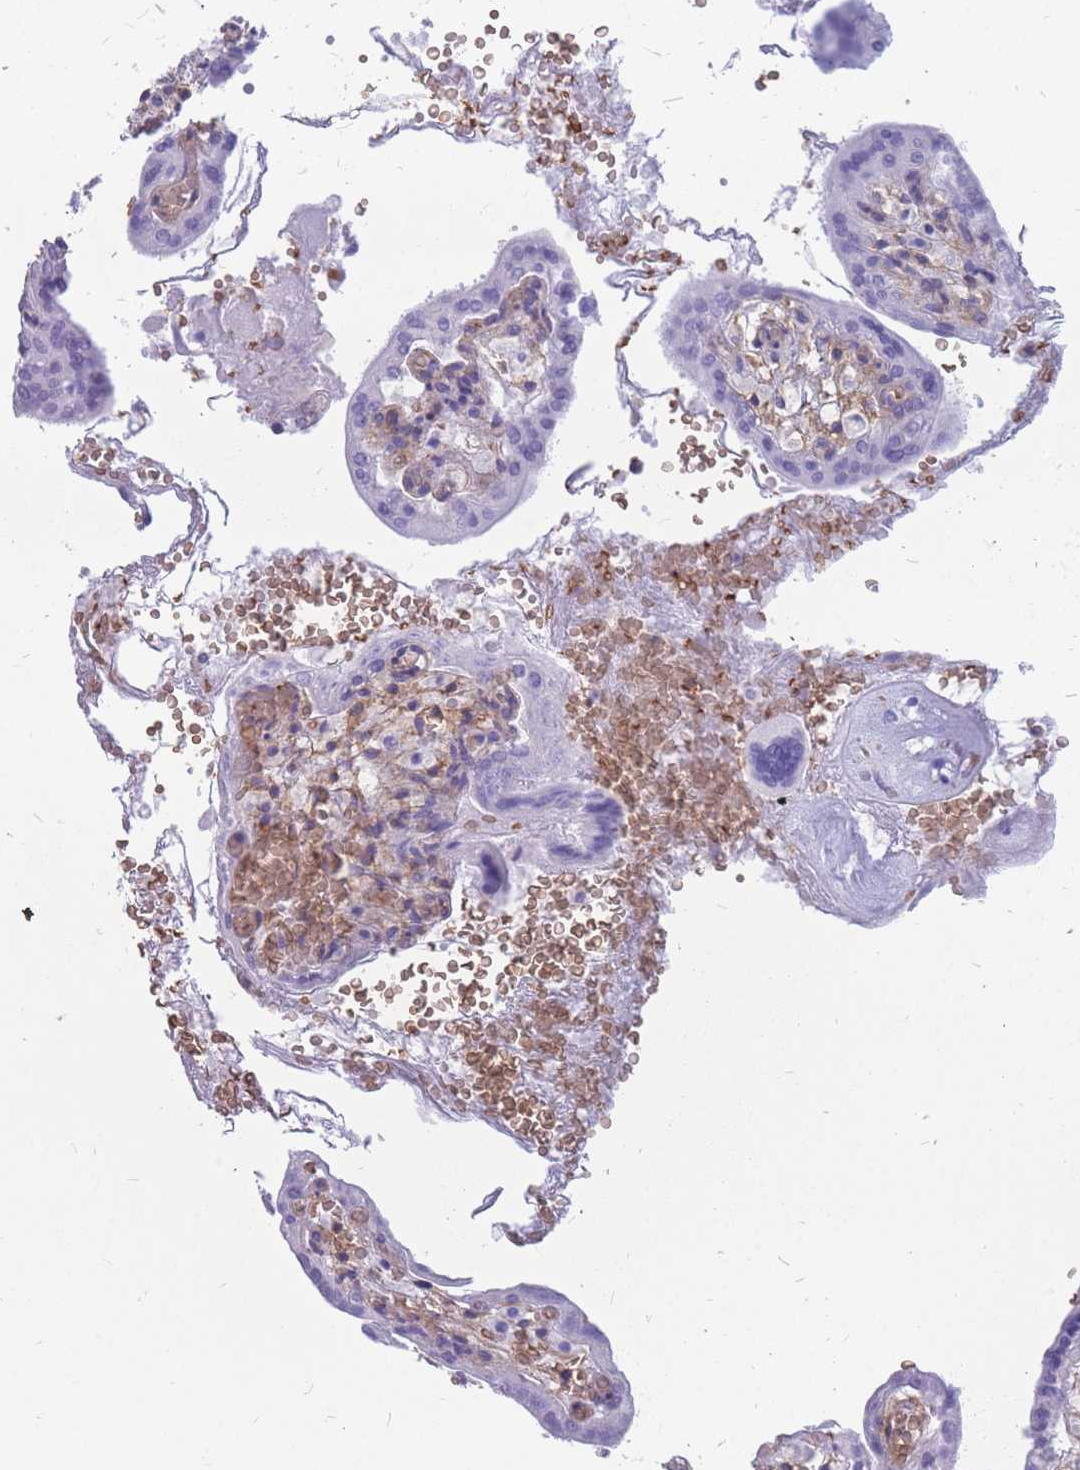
{"staining": {"intensity": "negative", "quantity": "none", "location": "none"}, "tissue": "placenta", "cell_type": "Trophoblastic cells", "image_type": "normal", "snomed": [{"axis": "morphology", "description": "Normal tissue, NOS"}, {"axis": "topography", "description": "Placenta"}], "caption": "Human placenta stained for a protein using IHC exhibits no staining in trophoblastic cells.", "gene": "ADD2", "patient": {"sex": "female", "age": 37}}